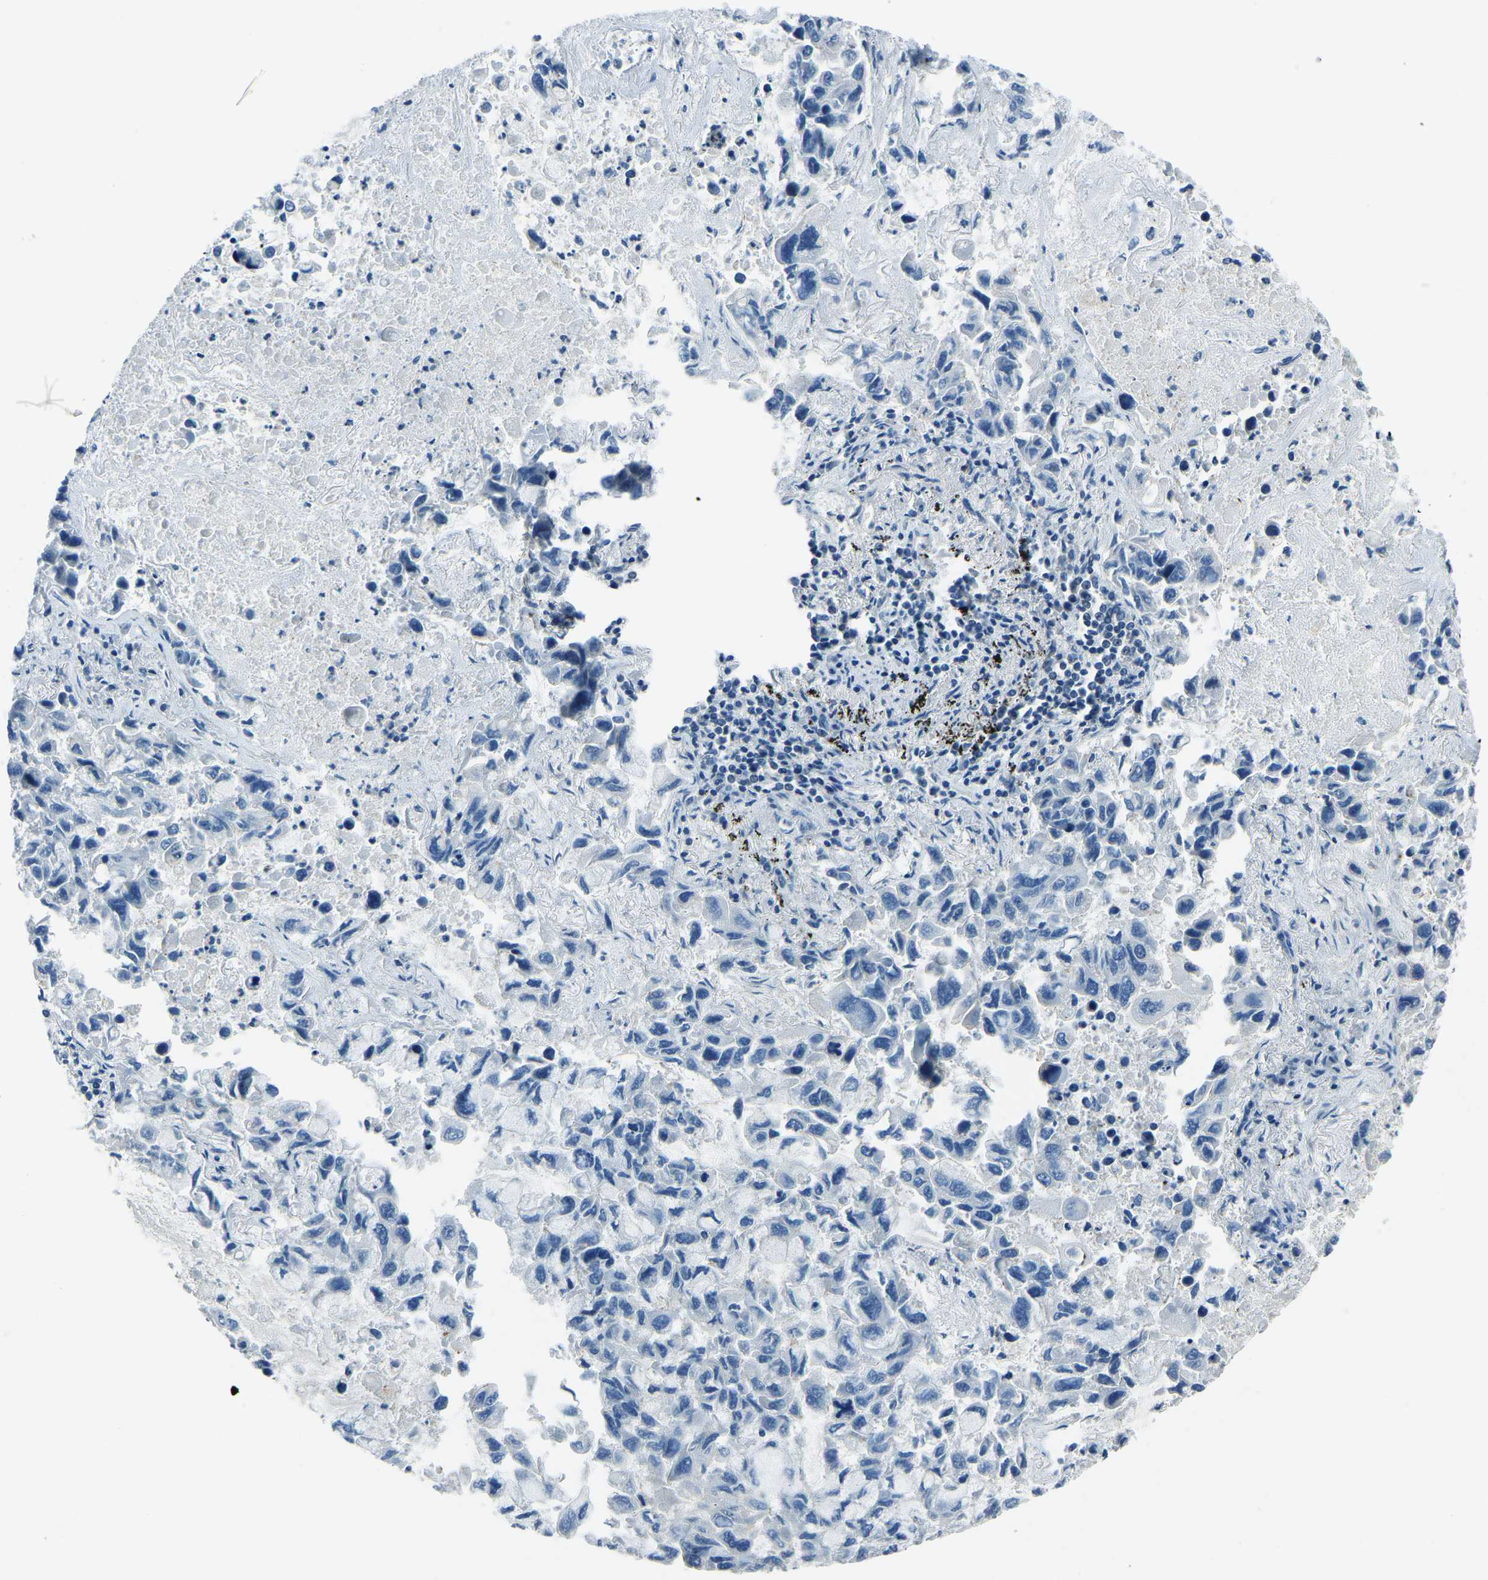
{"staining": {"intensity": "negative", "quantity": "none", "location": "none"}, "tissue": "lung cancer", "cell_type": "Tumor cells", "image_type": "cancer", "snomed": [{"axis": "morphology", "description": "Adenocarcinoma, NOS"}, {"axis": "topography", "description": "Lung"}], "caption": "A high-resolution image shows IHC staining of lung cancer, which shows no significant staining in tumor cells.", "gene": "RRP1", "patient": {"sex": "male", "age": 64}}